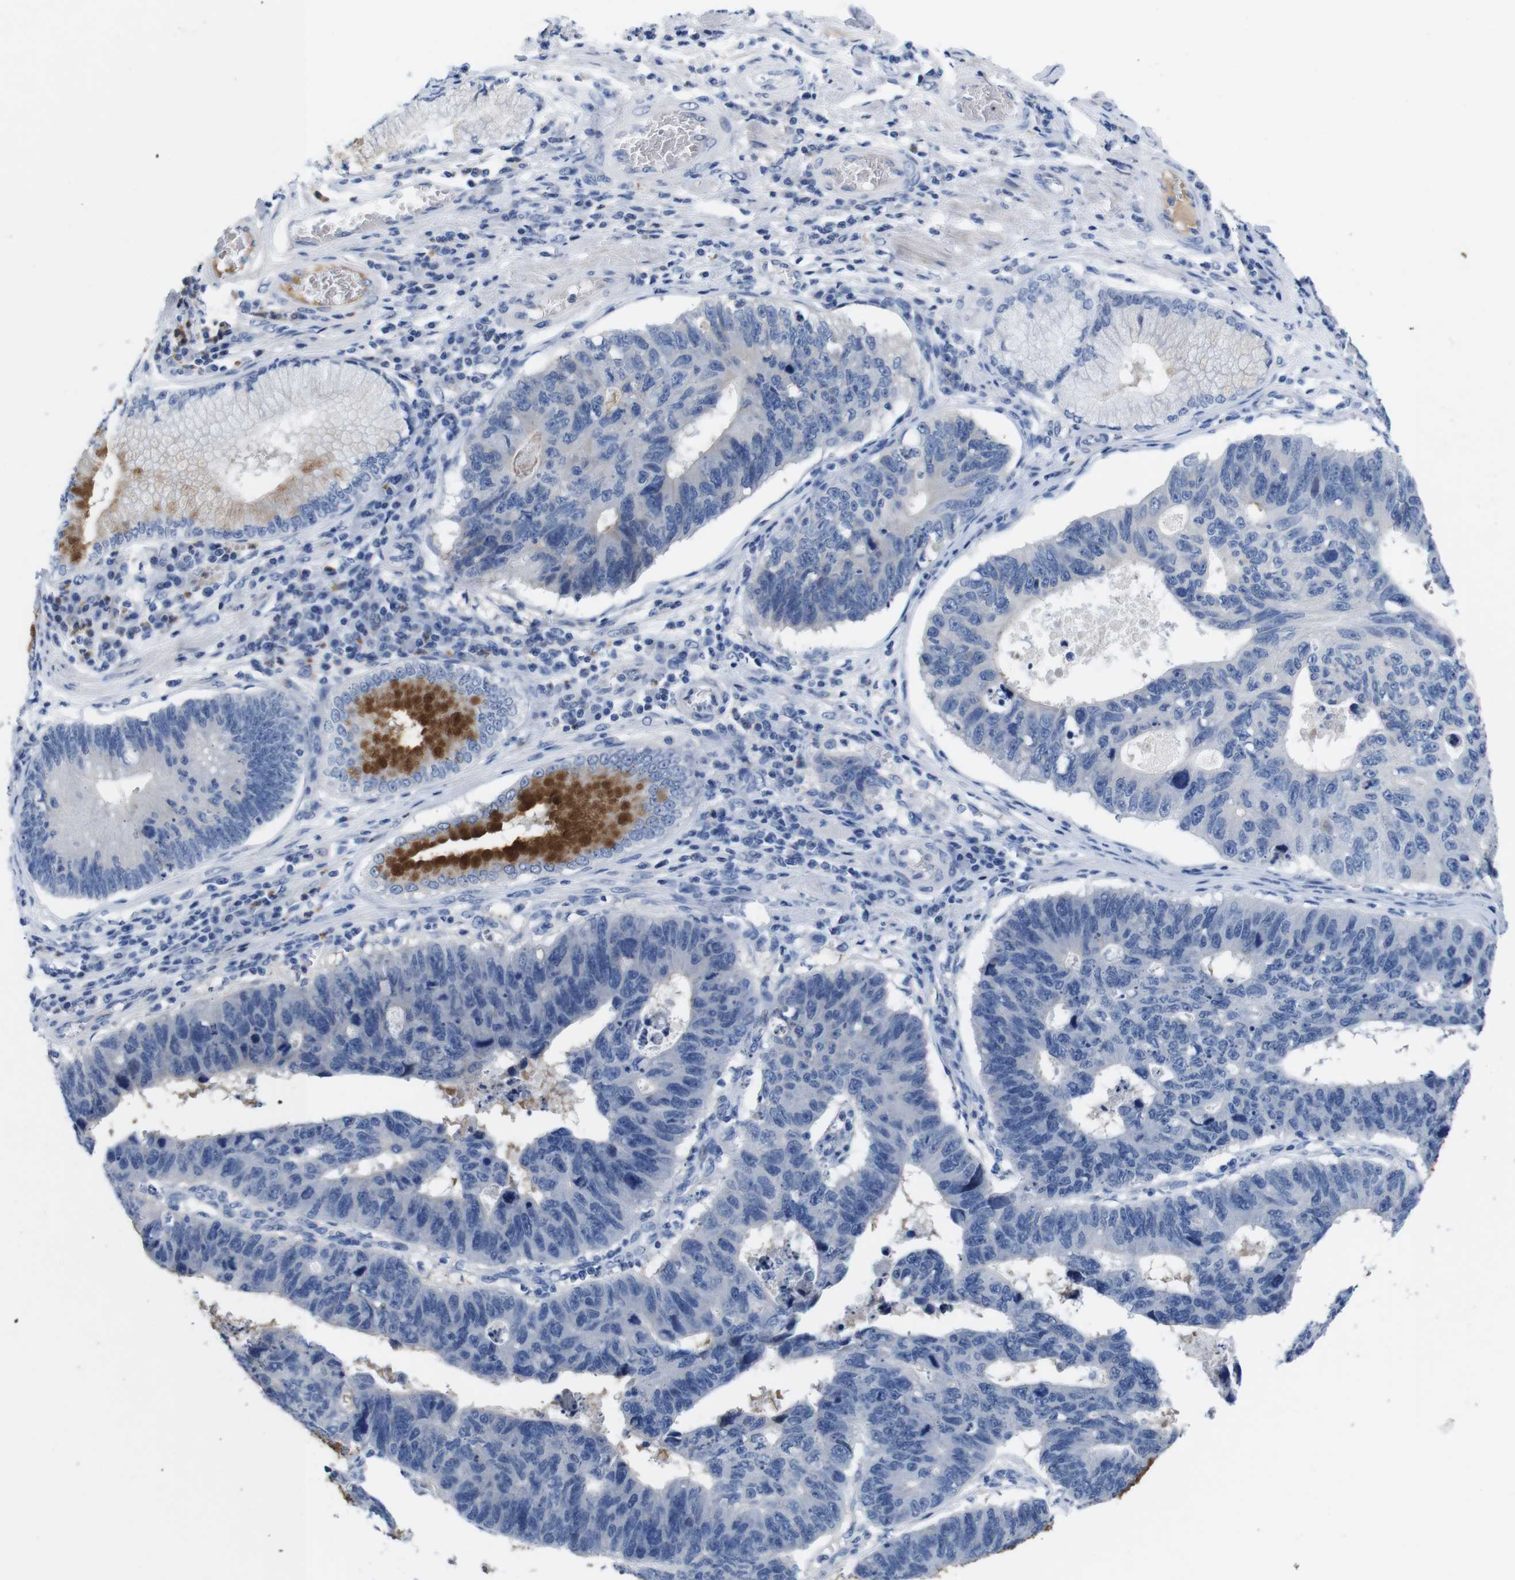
{"staining": {"intensity": "strong", "quantity": ">75%", "location": "cytoplasmic/membranous"}, "tissue": "stomach cancer", "cell_type": "Tumor cells", "image_type": "cancer", "snomed": [{"axis": "morphology", "description": "Adenocarcinoma, NOS"}, {"axis": "topography", "description": "Stomach"}], "caption": "Human stomach adenocarcinoma stained for a protein (brown) reveals strong cytoplasmic/membranous positive positivity in about >75% of tumor cells.", "gene": "C1RL", "patient": {"sex": "male", "age": 59}}